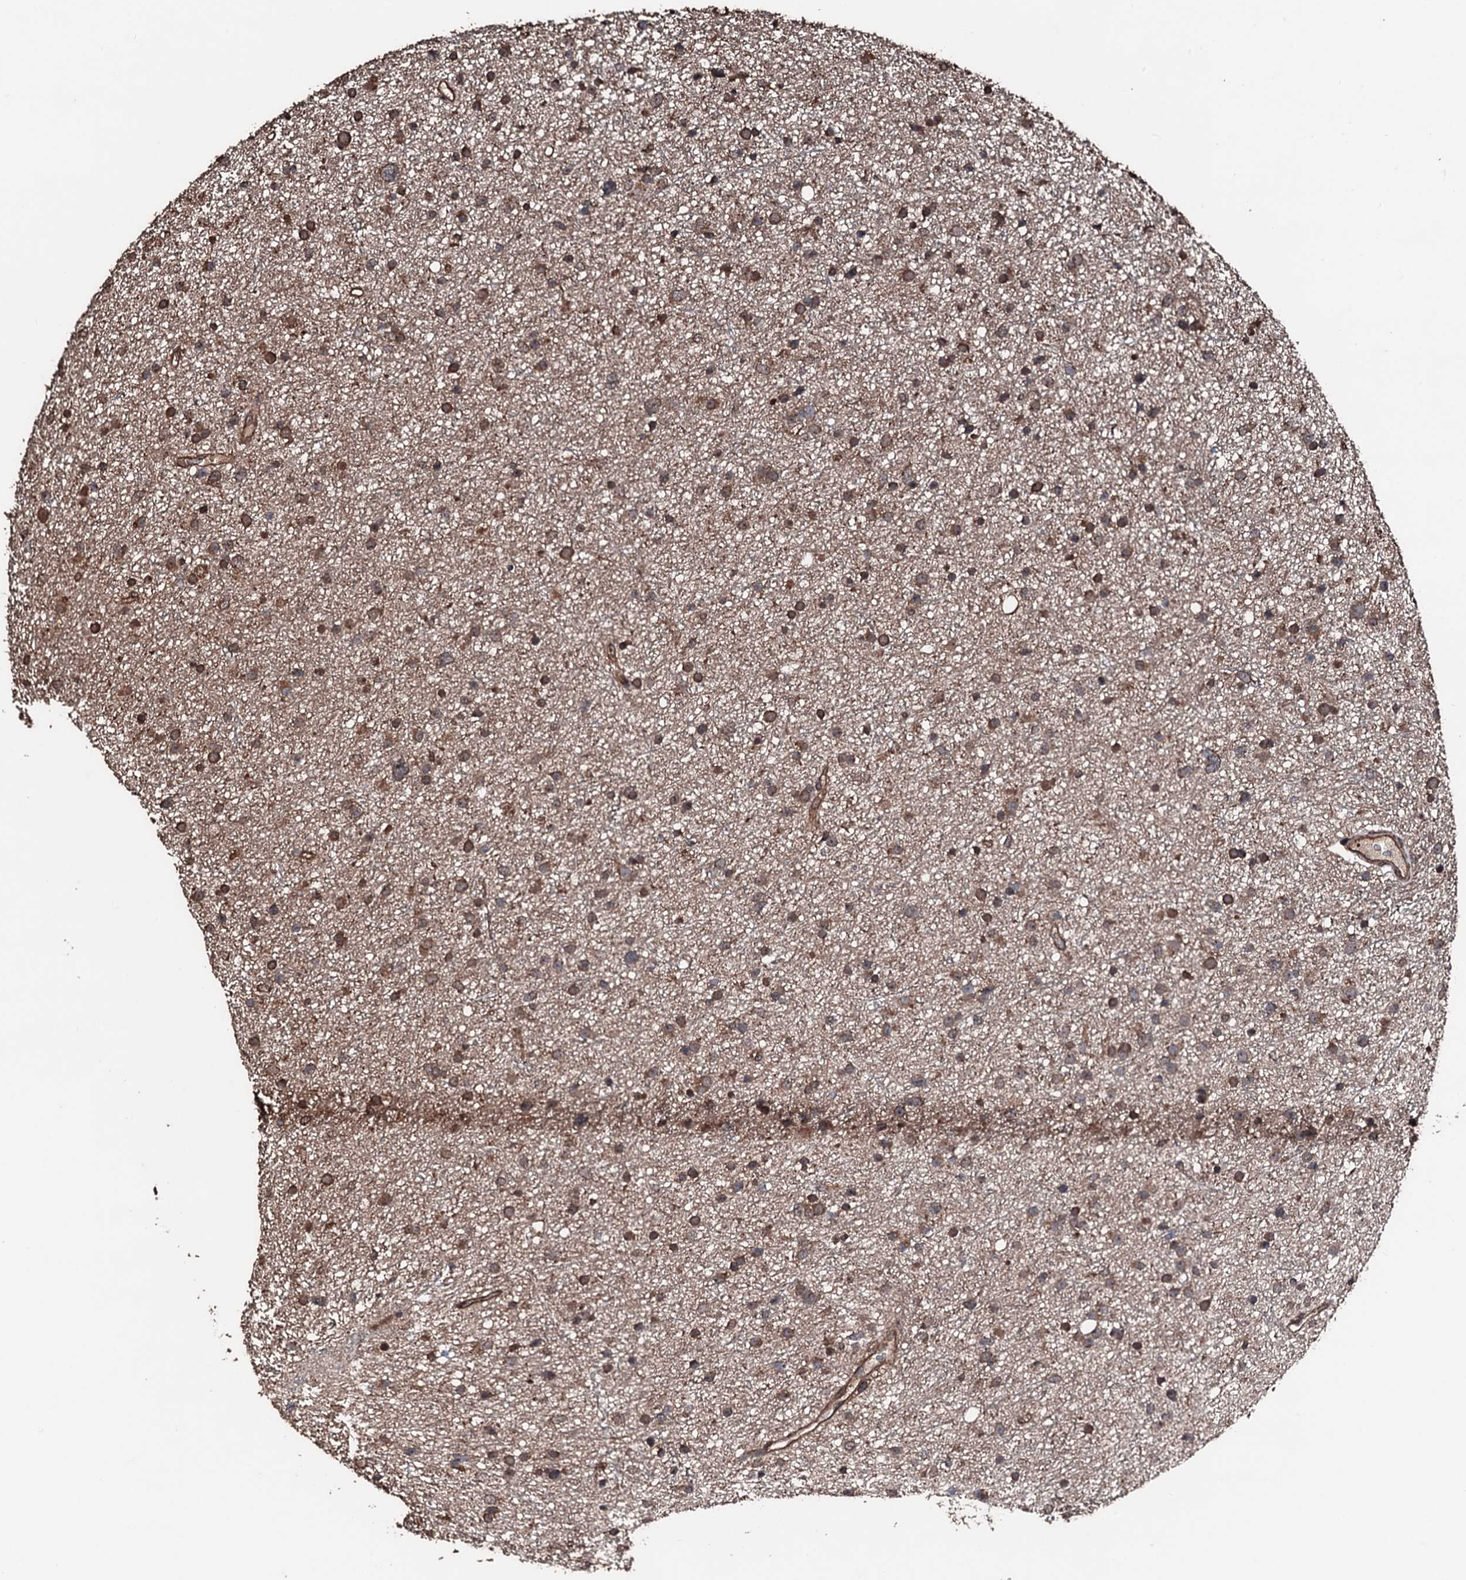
{"staining": {"intensity": "moderate", "quantity": ">75%", "location": "cytoplasmic/membranous"}, "tissue": "glioma", "cell_type": "Tumor cells", "image_type": "cancer", "snomed": [{"axis": "morphology", "description": "Glioma, malignant, Low grade"}, {"axis": "topography", "description": "Cerebral cortex"}], "caption": "DAB (3,3'-diaminobenzidine) immunohistochemical staining of glioma demonstrates moderate cytoplasmic/membranous protein positivity in about >75% of tumor cells.", "gene": "KIF18A", "patient": {"sex": "female", "age": 39}}